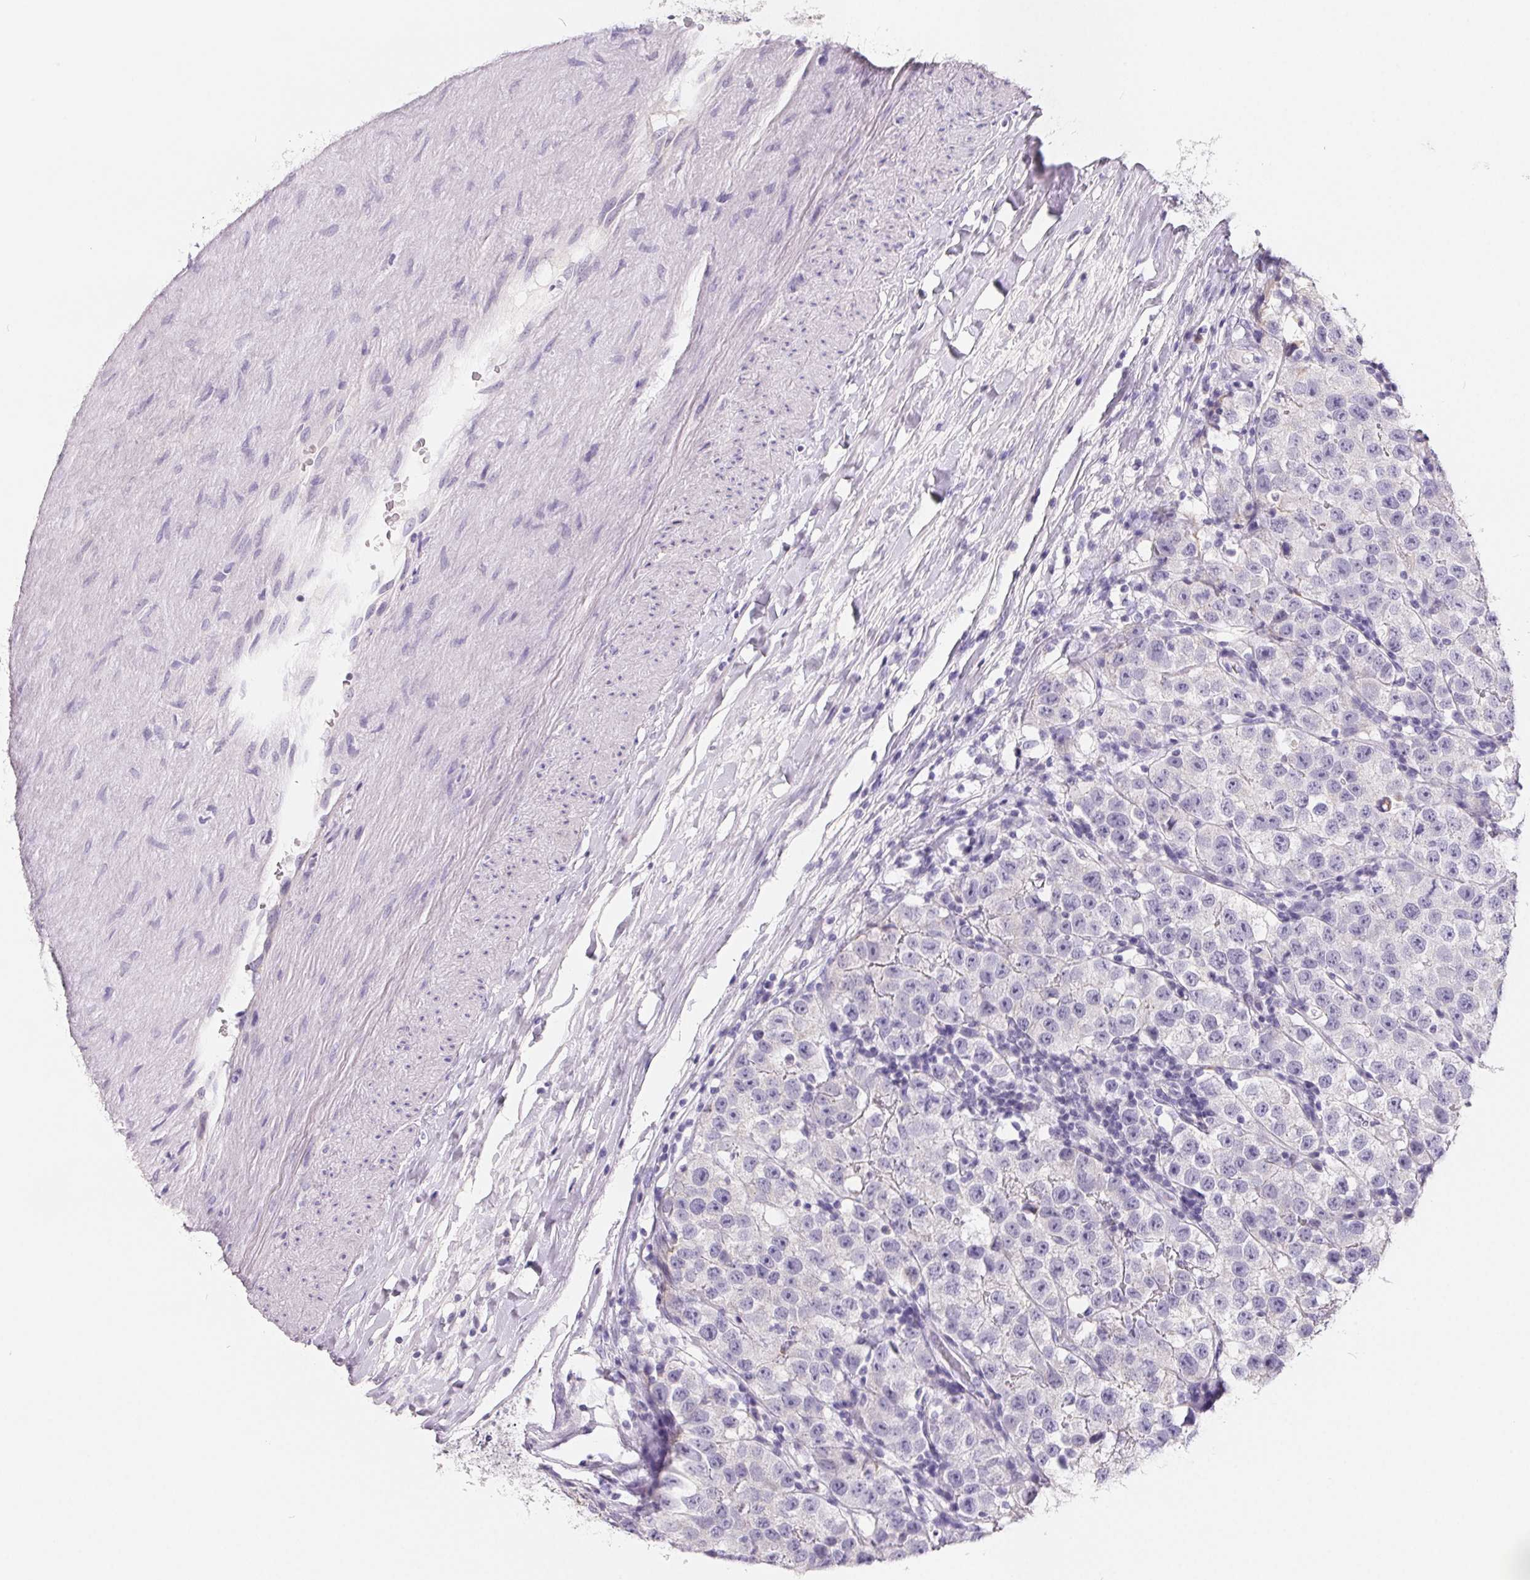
{"staining": {"intensity": "negative", "quantity": "none", "location": "none"}, "tissue": "testis cancer", "cell_type": "Tumor cells", "image_type": "cancer", "snomed": [{"axis": "morphology", "description": "Seminoma, NOS"}, {"axis": "topography", "description": "Testis"}], "caption": "DAB immunohistochemical staining of human testis cancer exhibits no significant positivity in tumor cells.", "gene": "FDX1", "patient": {"sex": "male", "age": 34}}